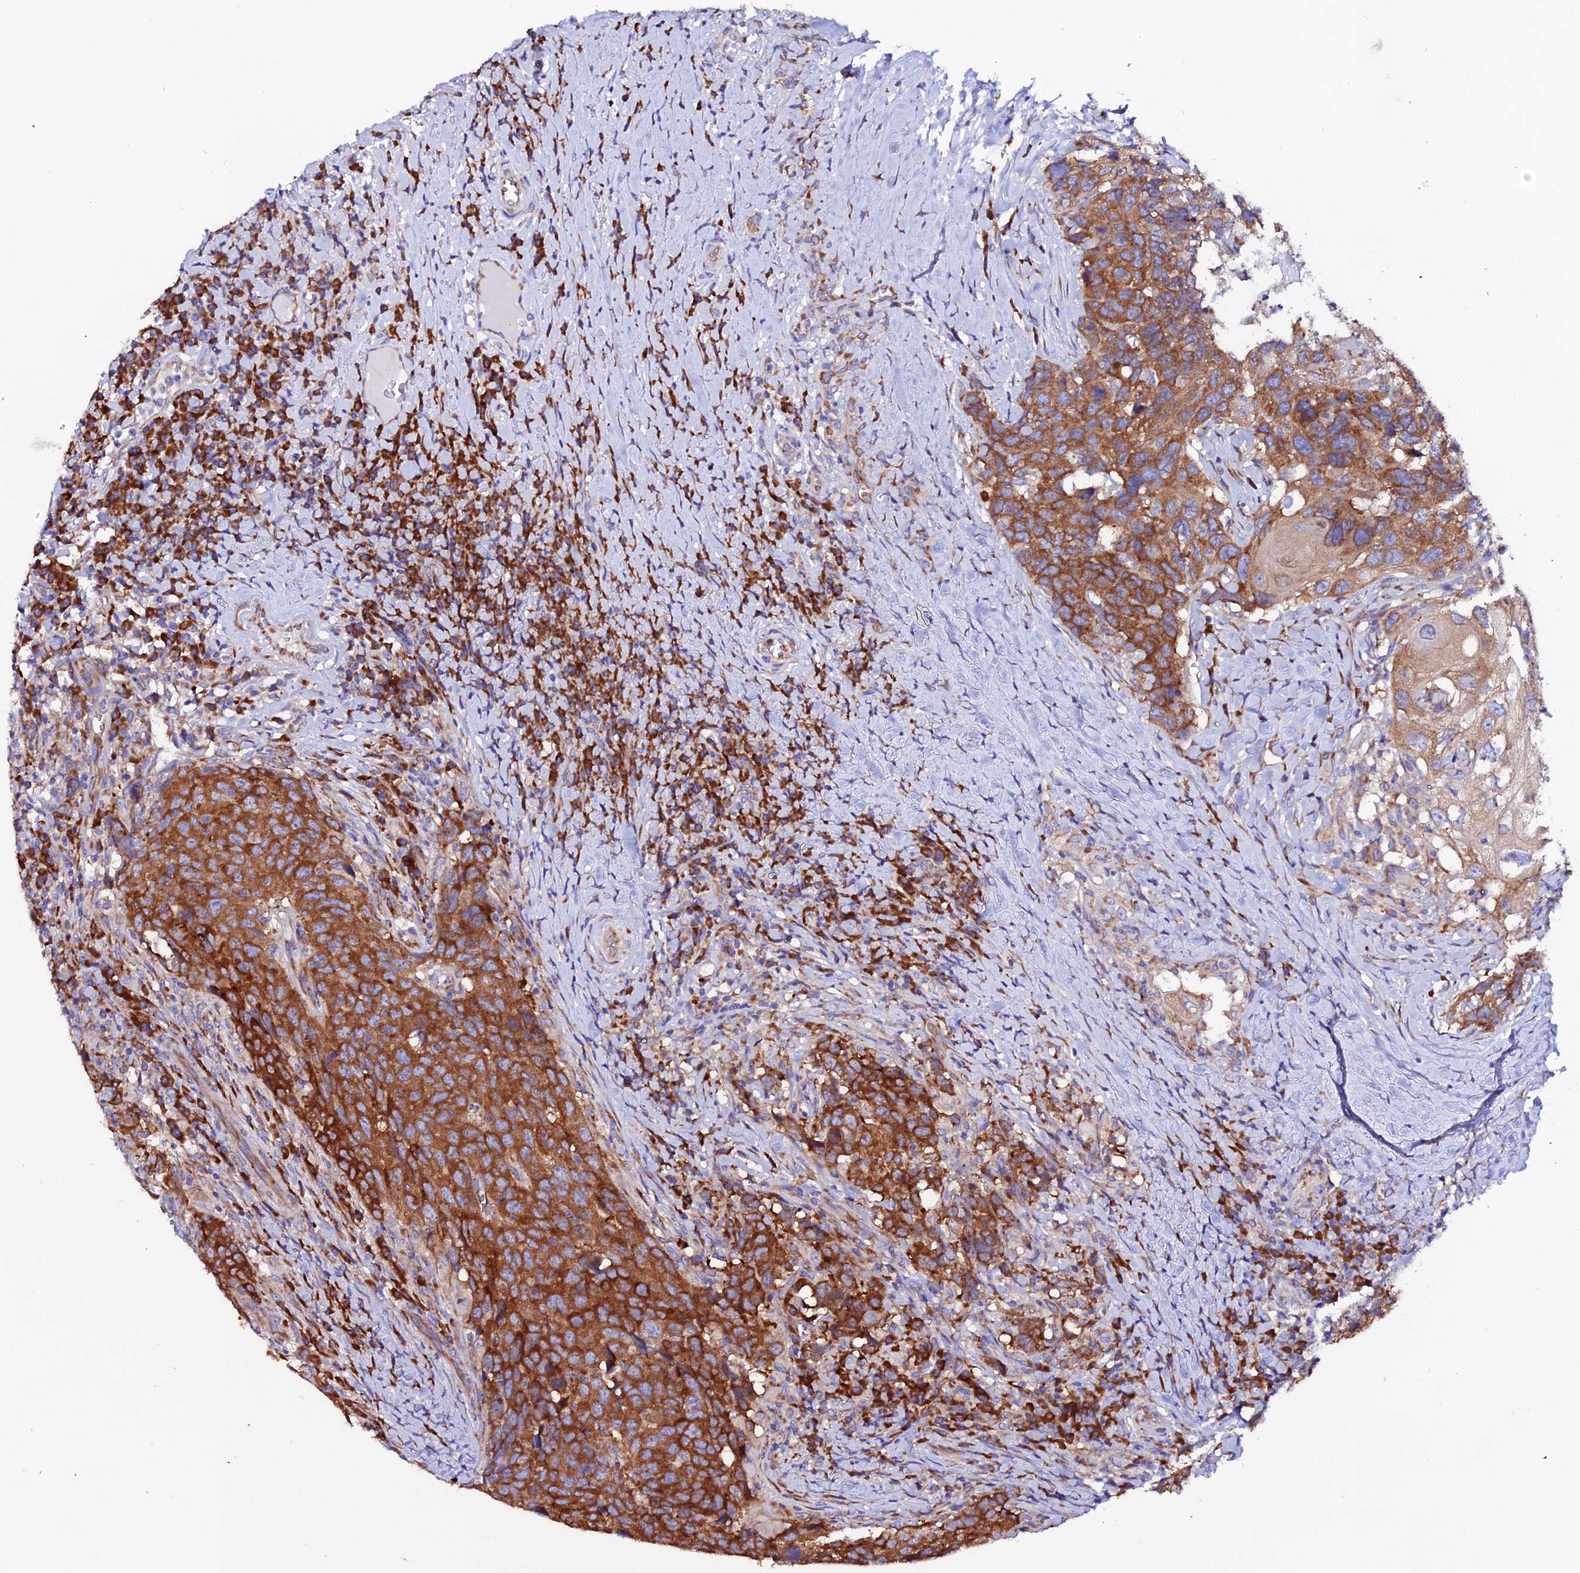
{"staining": {"intensity": "strong", "quantity": ">75%", "location": "cytoplasmic/membranous"}, "tissue": "head and neck cancer", "cell_type": "Tumor cells", "image_type": "cancer", "snomed": [{"axis": "morphology", "description": "Squamous cell carcinoma, NOS"}, {"axis": "topography", "description": "Head-Neck"}], "caption": "The immunohistochemical stain shows strong cytoplasmic/membranous staining in tumor cells of squamous cell carcinoma (head and neck) tissue.", "gene": "EEF1G", "patient": {"sex": "male", "age": 66}}